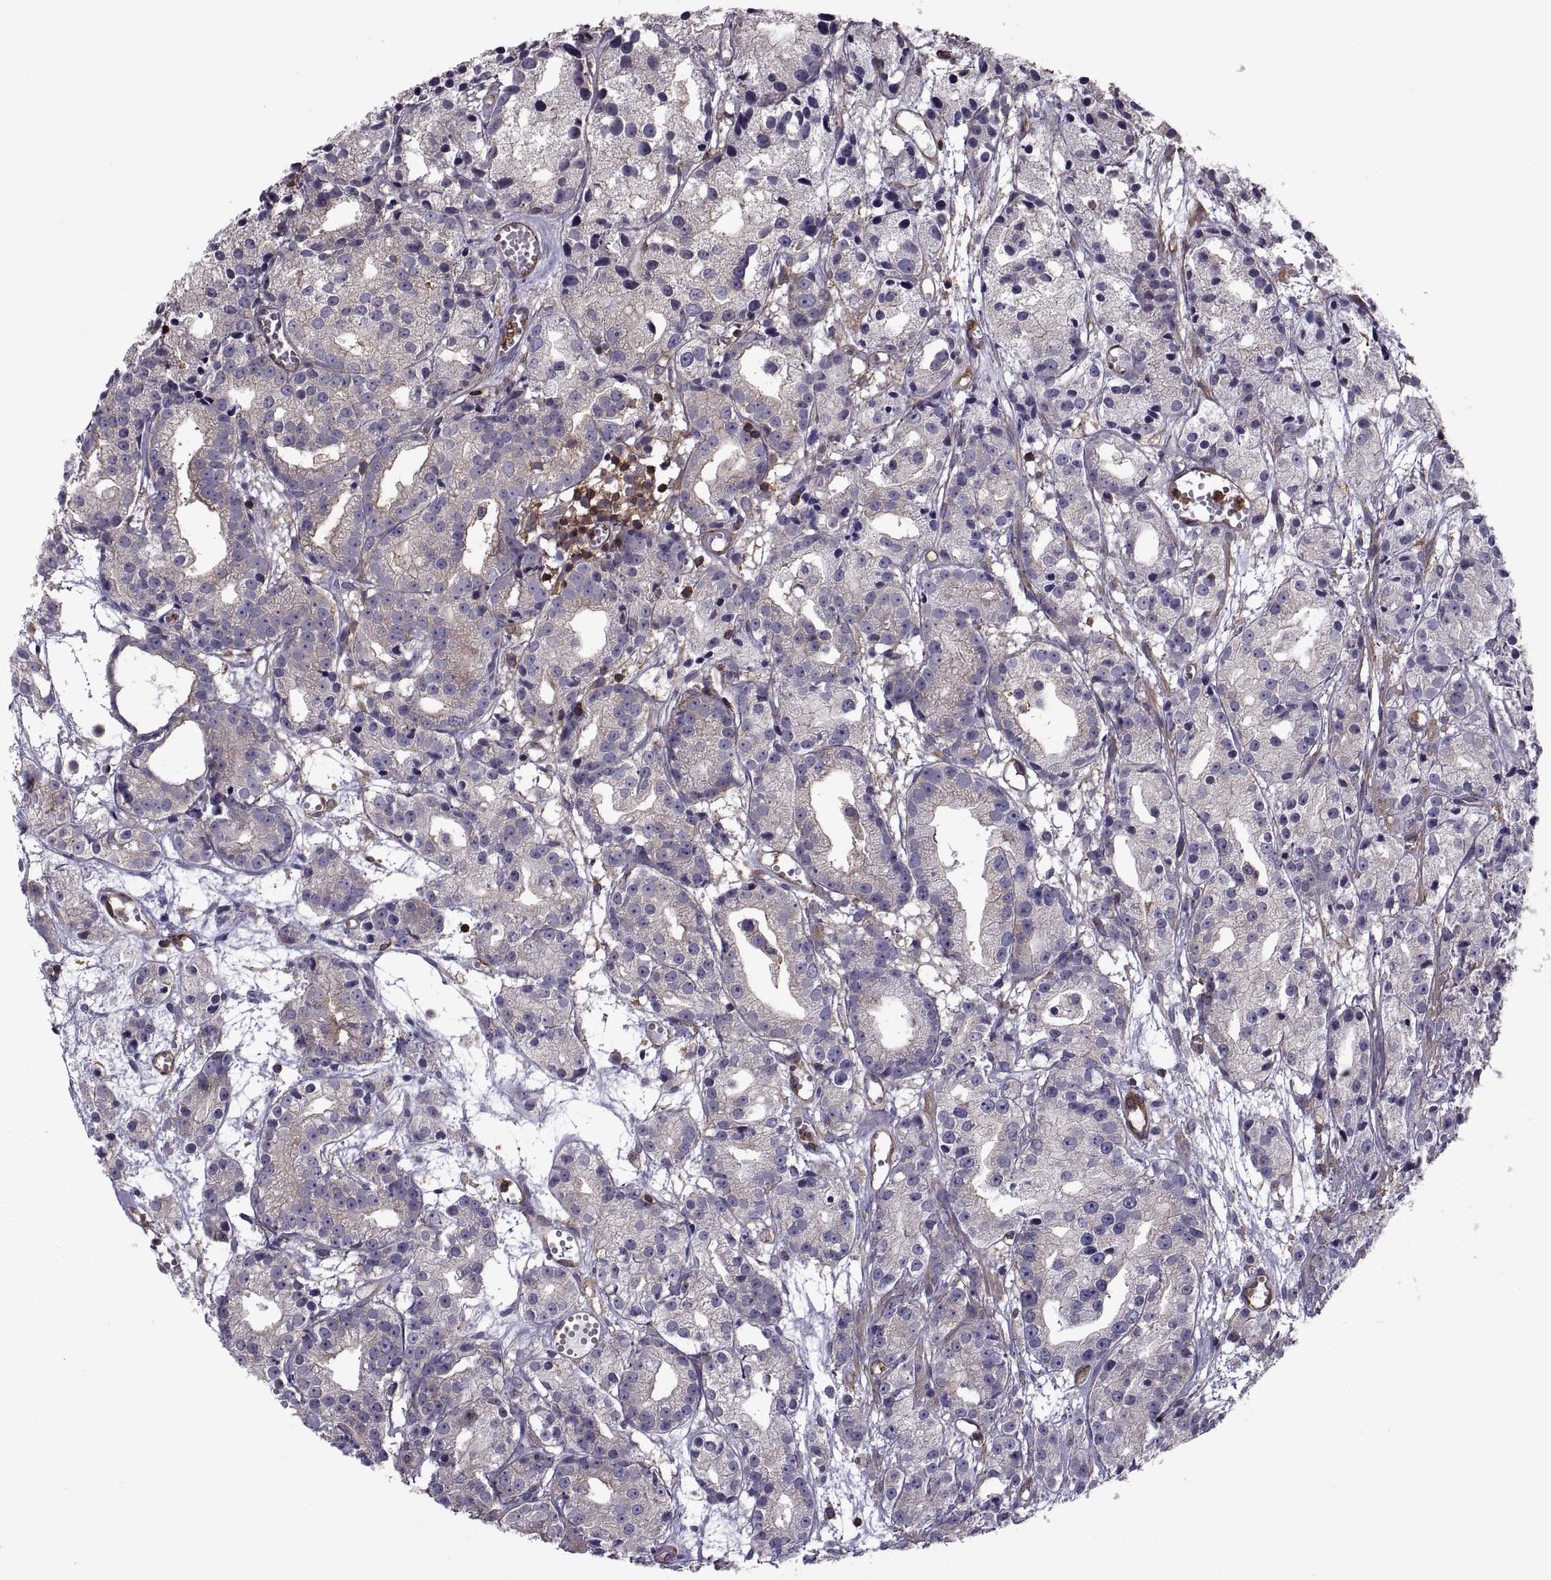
{"staining": {"intensity": "weak", "quantity": ">75%", "location": "cytoplasmic/membranous"}, "tissue": "prostate cancer", "cell_type": "Tumor cells", "image_type": "cancer", "snomed": [{"axis": "morphology", "description": "Adenocarcinoma, Medium grade"}, {"axis": "topography", "description": "Prostate"}], "caption": "An IHC micrograph of neoplastic tissue is shown. Protein staining in brown labels weak cytoplasmic/membranous positivity in prostate cancer within tumor cells.", "gene": "MYH9", "patient": {"sex": "male", "age": 74}}